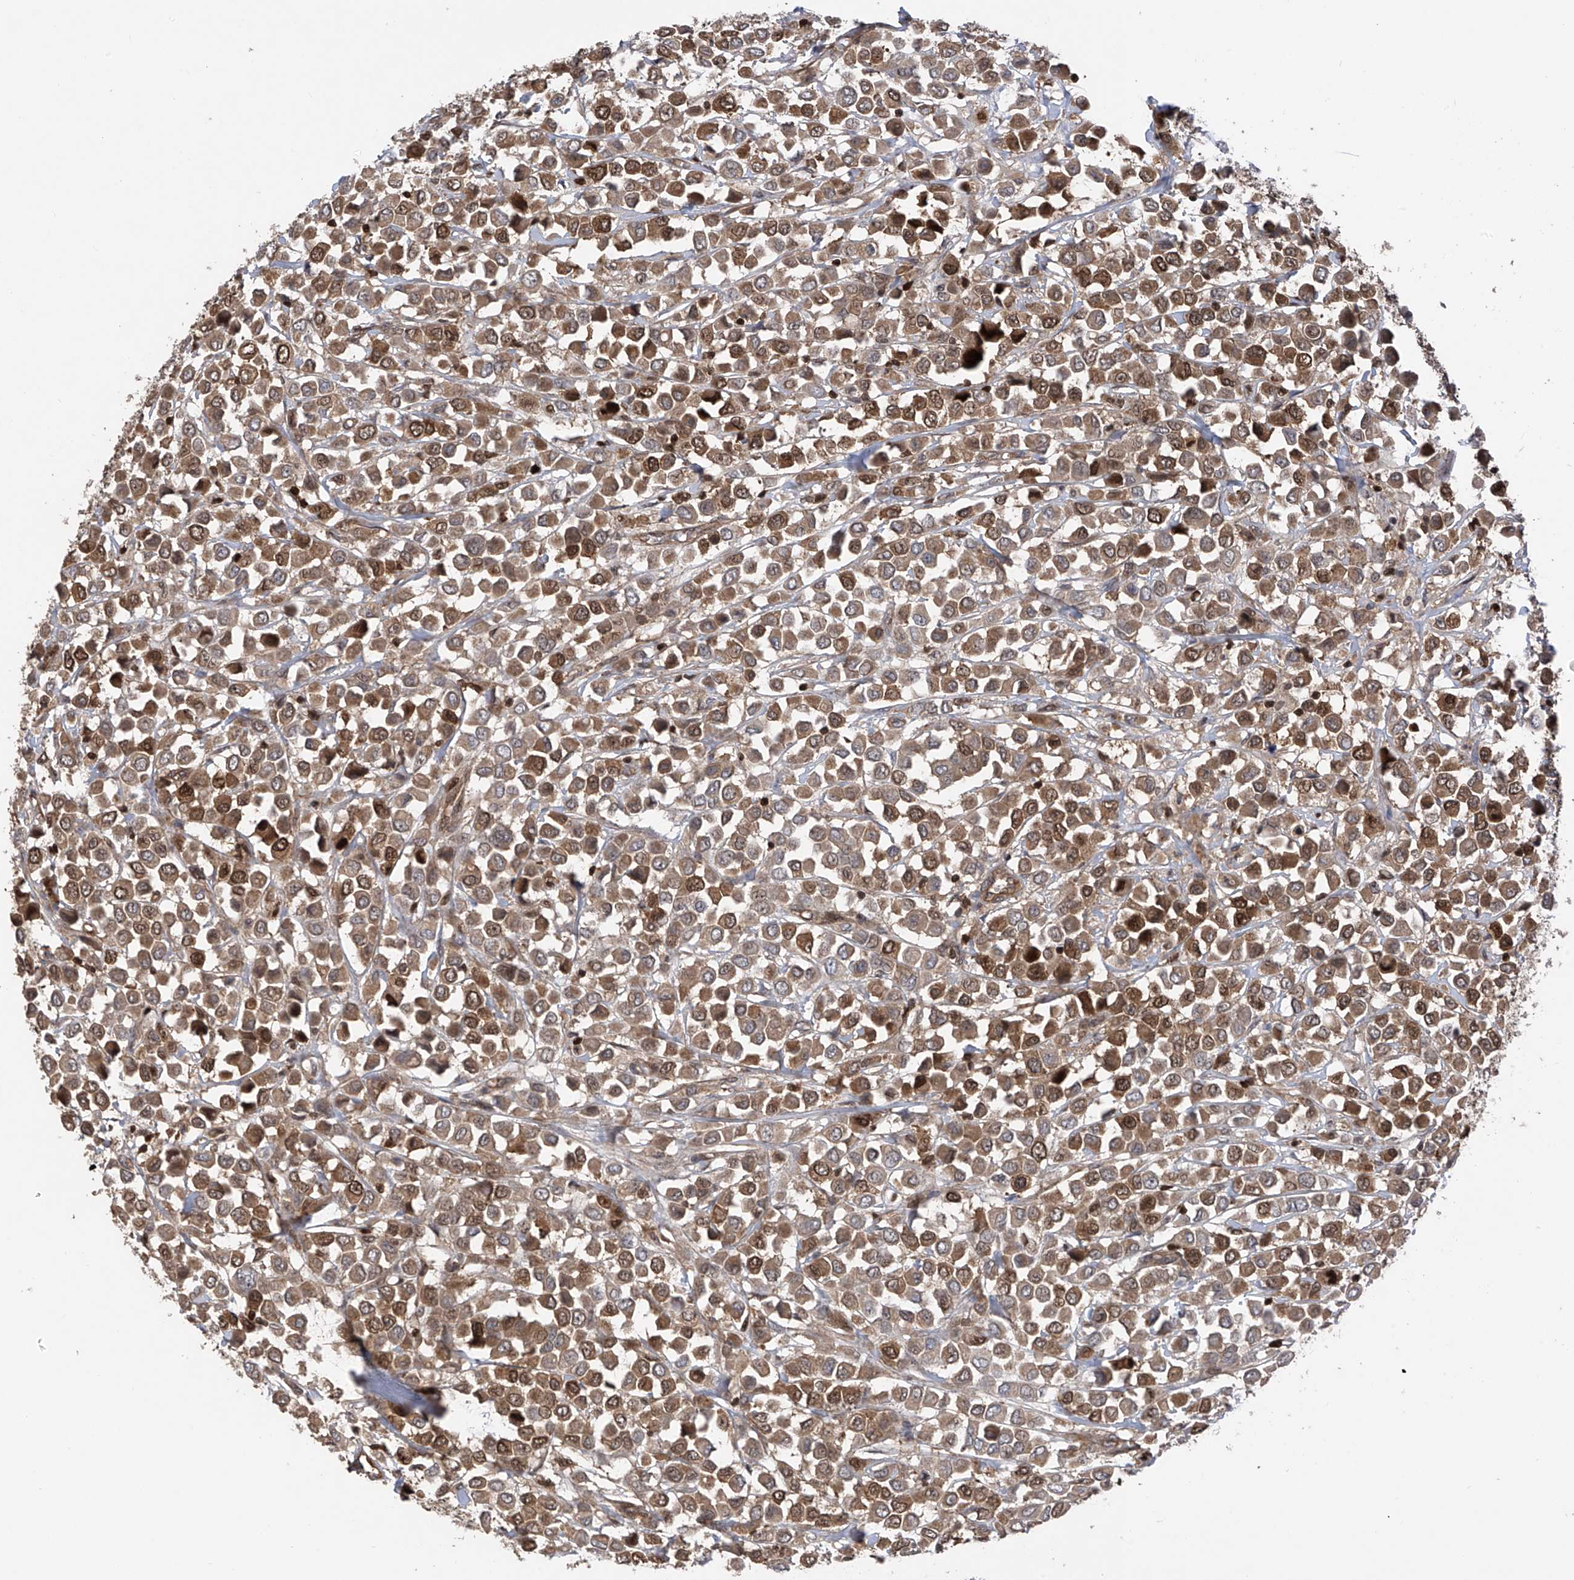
{"staining": {"intensity": "moderate", "quantity": "25%-75%", "location": "cytoplasmic/membranous,nuclear"}, "tissue": "breast cancer", "cell_type": "Tumor cells", "image_type": "cancer", "snomed": [{"axis": "morphology", "description": "Duct carcinoma"}, {"axis": "topography", "description": "Breast"}], "caption": "Immunohistochemical staining of breast cancer (invasive ductal carcinoma) shows medium levels of moderate cytoplasmic/membranous and nuclear protein positivity in about 25%-75% of tumor cells. Using DAB (3,3'-diaminobenzidine) (brown) and hematoxylin (blue) stains, captured at high magnification using brightfield microscopy.", "gene": "DNAJC9", "patient": {"sex": "female", "age": 61}}